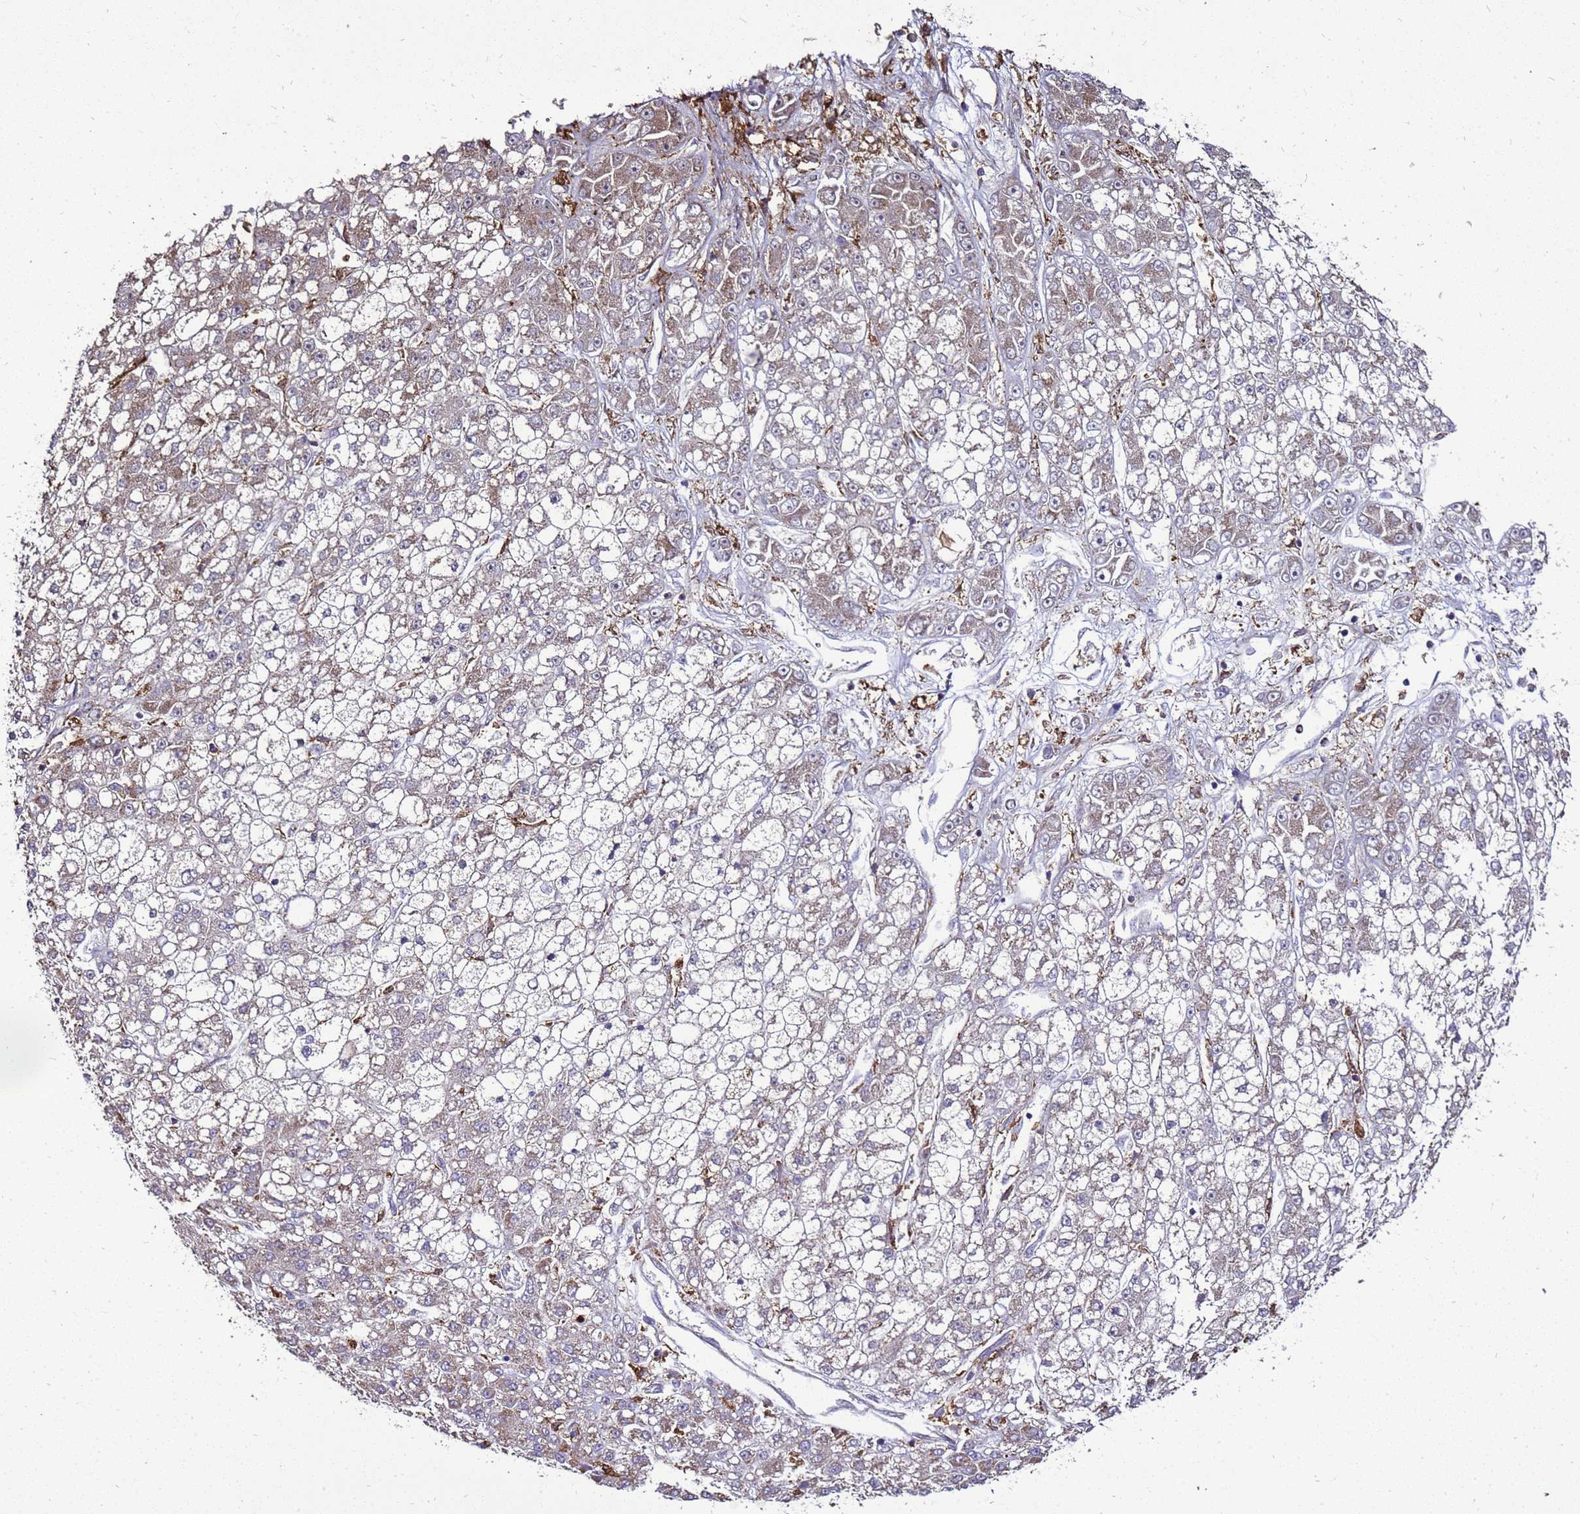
{"staining": {"intensity": "negative", "quantity": "none", "location": "none"}, "tissue": "liver cancer", "cell_type": "Tumor cells", "image_type": "cancer", "snomed": [{"axis": "morphology", "description": "Carcinoma, Hepatocellular, NOS"}, {"axis": "topography", "description": "Liver"}], "caption": "Protein analysis of hepatocellular carcinoma (liver) reveals no significant staining in tumor cells. (DAB (3,3'-diaminobenzidine) IHC visualized using brightfield microscopy, high magnification).", "gene": "TRABD", "patient": {"sex": "male", "age": 67}}